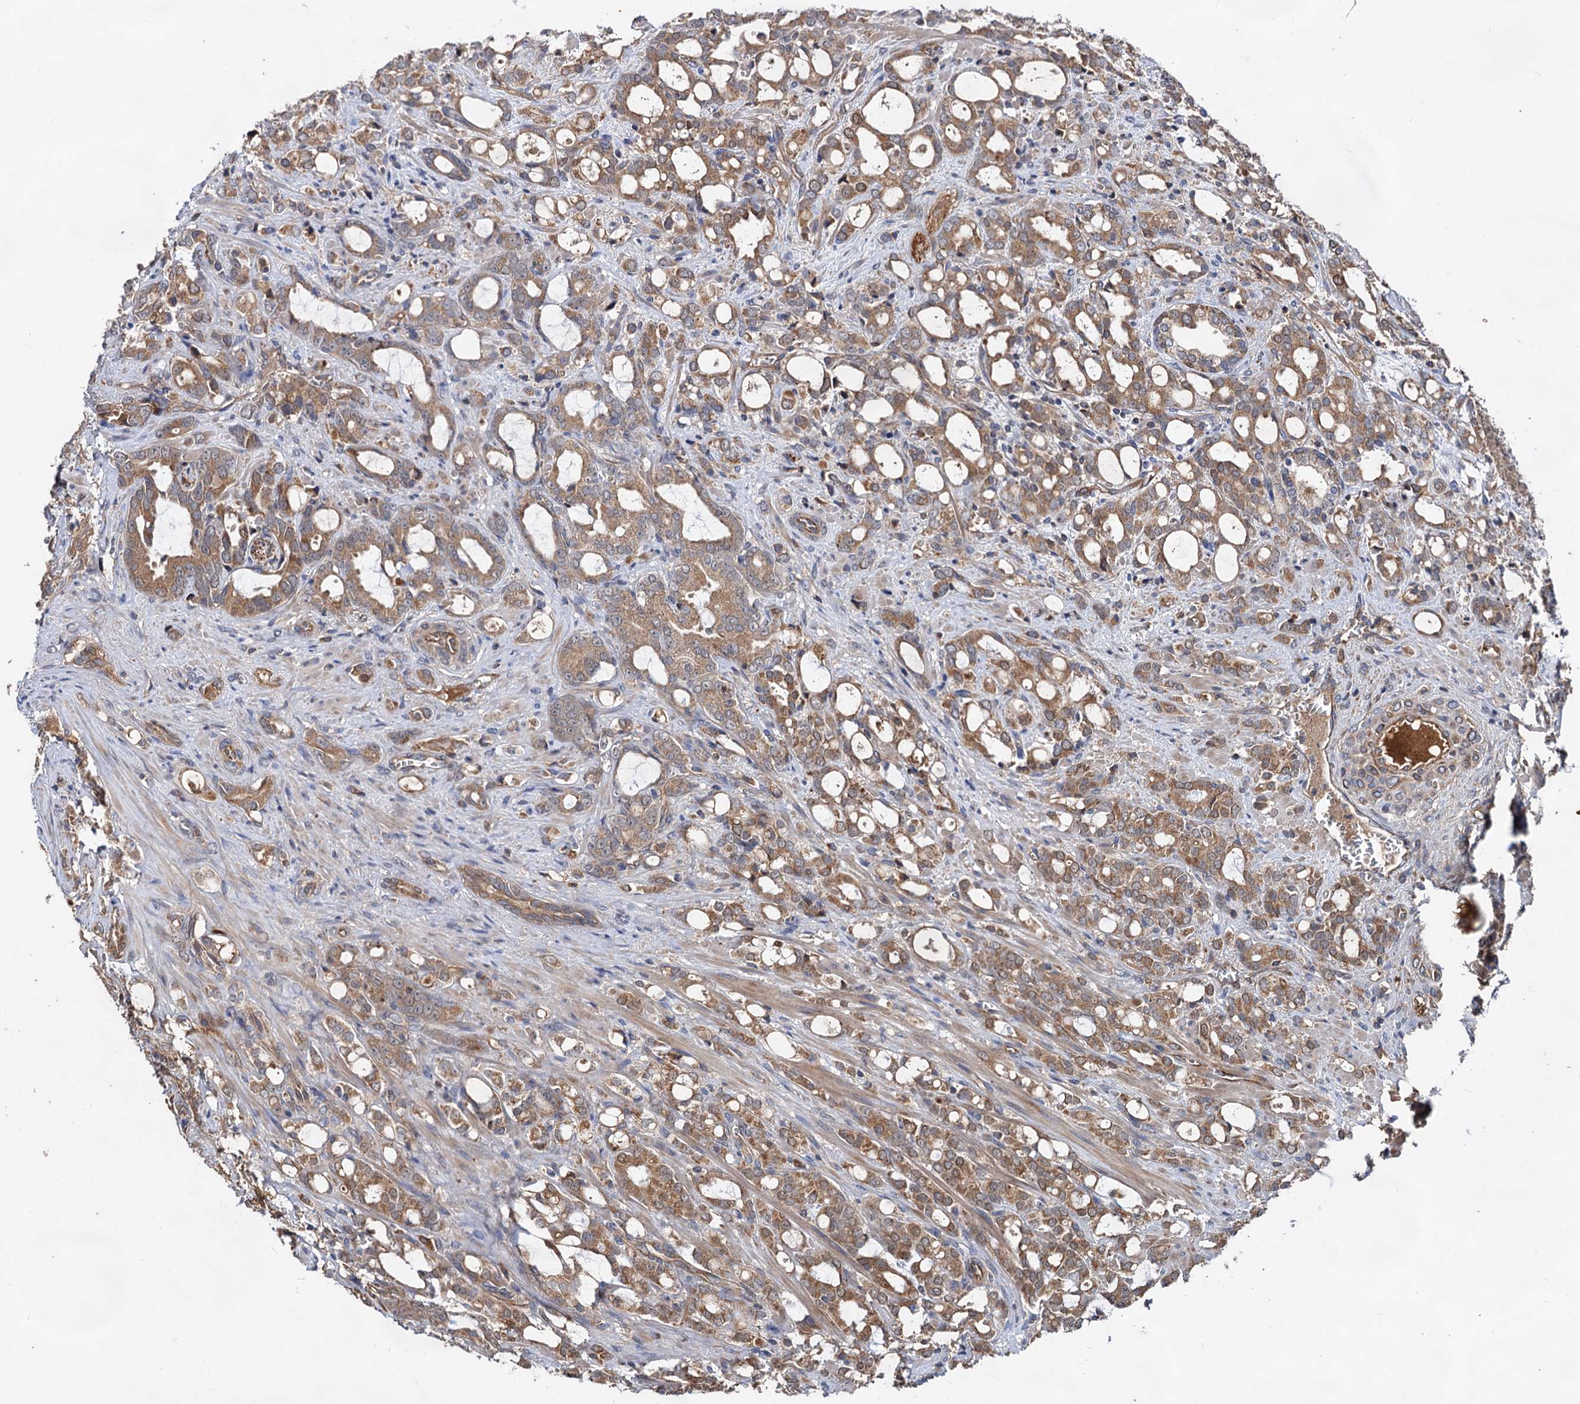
{"staining": {"intensity": "moderate", "quantity": ">75%", "location": "cytoplasmic/membranous"}, "tissue": "prostate cancer", "cell_type": "Tumor cells", "image_type": "cancer", "snomed": [{"axis": "morphology", "description": "Adenocarcinoma, High grade"}, {"axis": "topography", "description": "Prostate"}], "caption": "Tumor cells exhibit moderate cytoplasmic/membranous staining in approximately >75% of cells in high-grade adenocarcinoma (prostate).", "gene": "TEX9", "patient": {"sex": "male", "age": 72}}